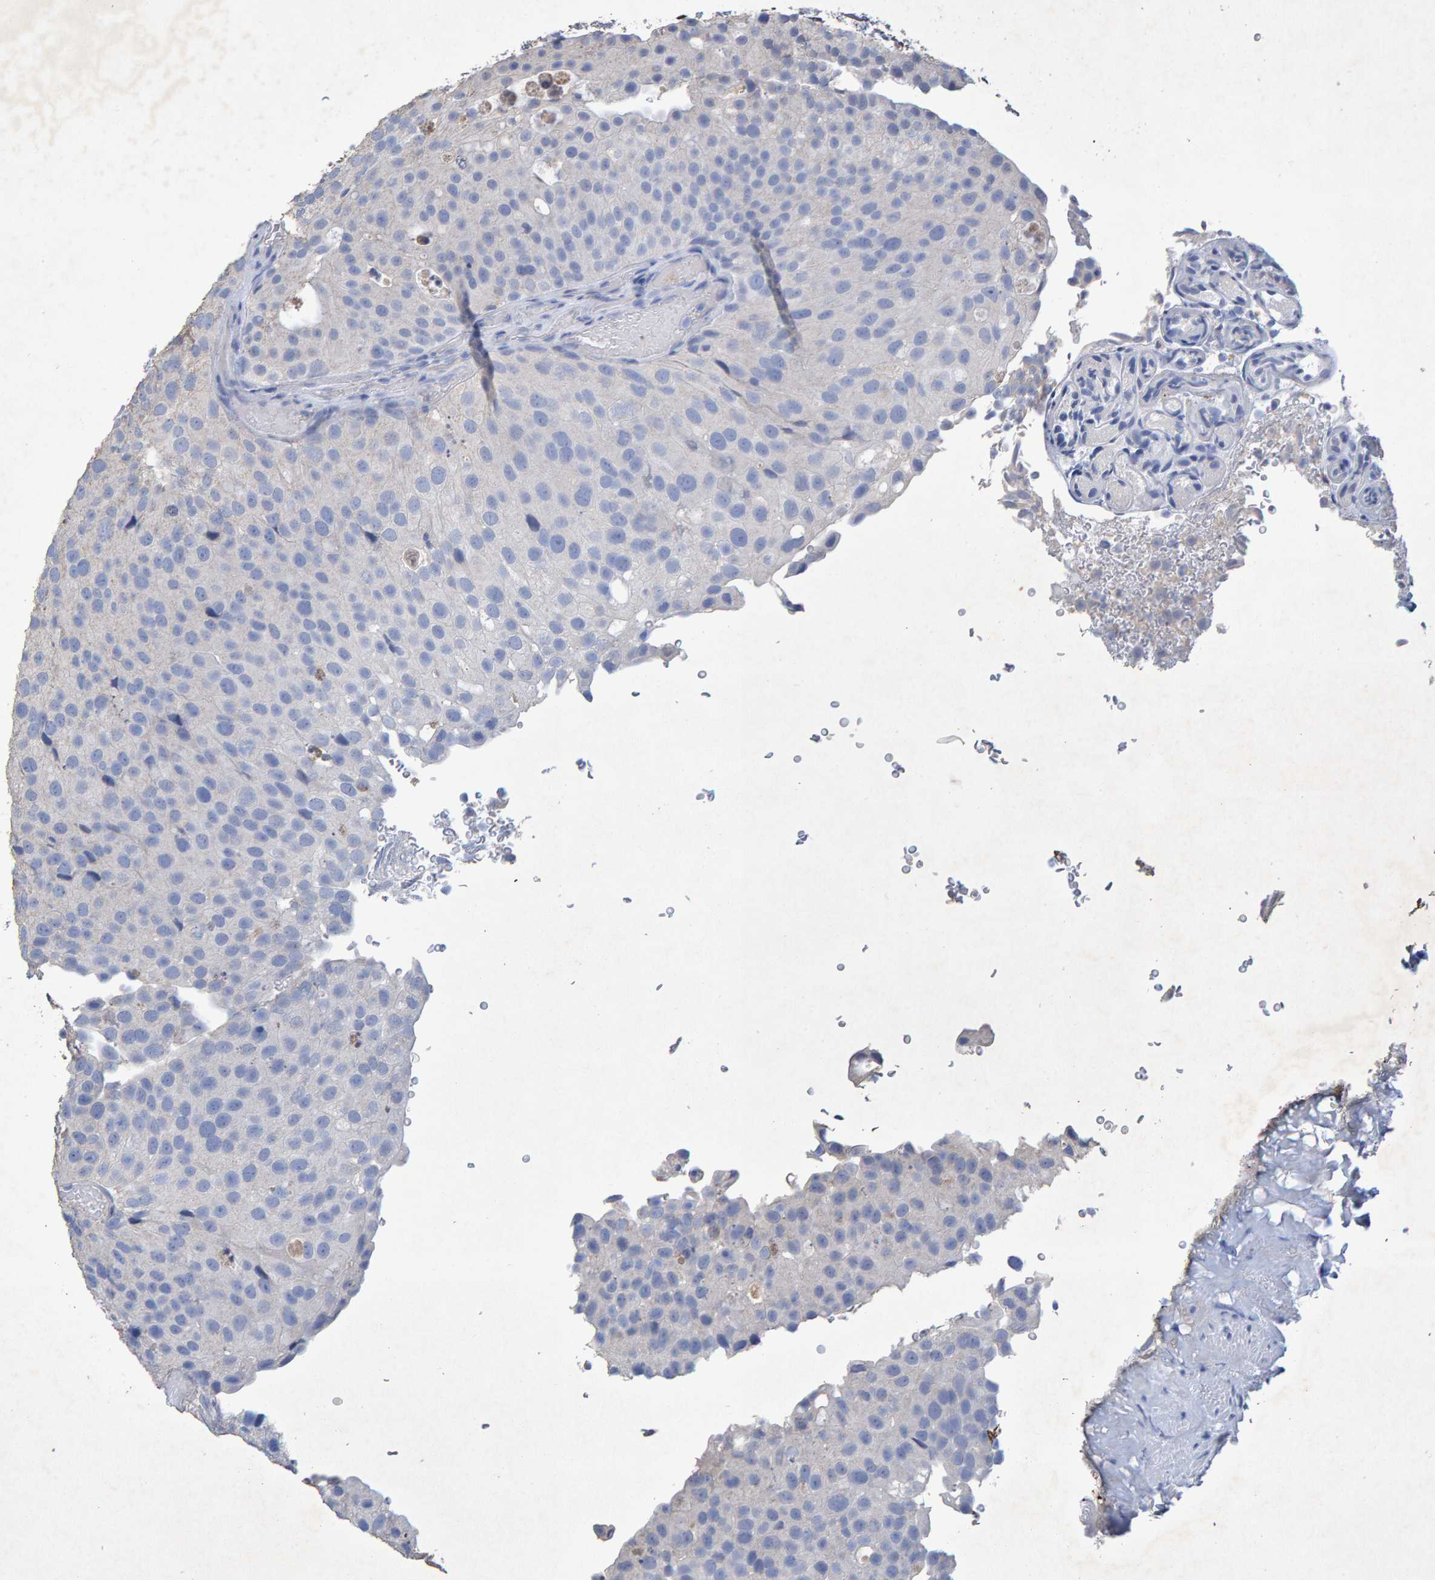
{"staining": {"intensity": "negative", "quantity": "none", "location": "none"}, "tissue": "urothelial cancer", "cell_type": "Tumor cells", "image_type": "cancer", "snomed": [{"axis": "morphology", "description": "Urothelial carcinoma, Low grade"}, {"axis": "topography", "description": "Urinary bladder"}], "caption": "This is a photomicrograph of immunohistochemistry staining of urothelial carcinoma (low-grade), which shows no expression in tumor cells.", "gene": "CTH", "patient": {"sex": "male", "age": 78}}